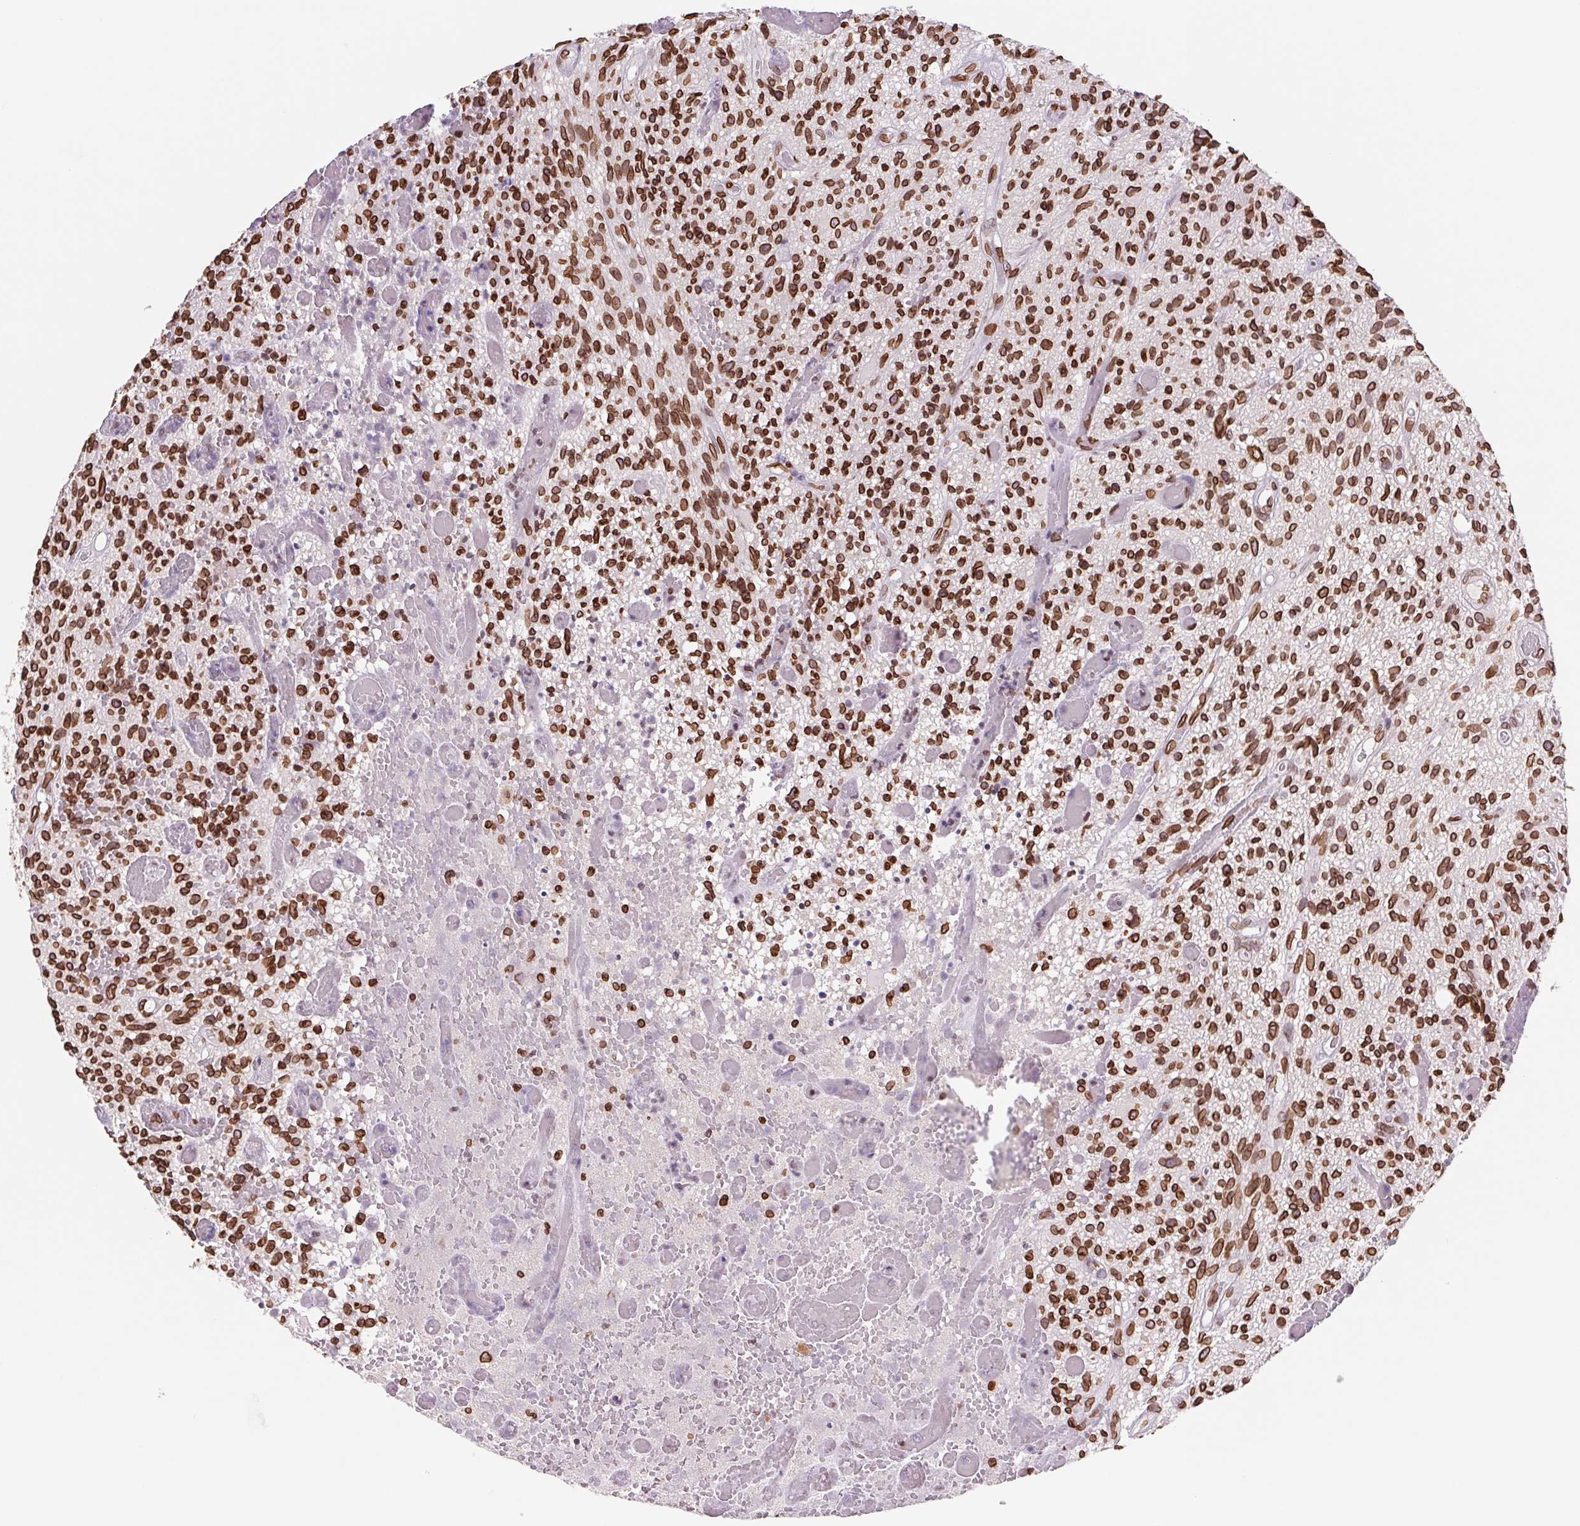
{"staining": {"intensity": "strong", "quantity": ">75%", "location": "cytoplasmic/membranous,nuclear"}, "tissue": "glioma", "cell_type": "Tumor cells", "image_type": "cancer", "snomed": [{"axis": "morphology", "description": "Glioma, malignant, High grade"}, {"axis": "topography", "description": "Brain"}], "caption": "This is an image of immunohistochemistry (IHC) staining of glioma, which shows strong positivity in the cytoplasmic/membranous and nuclear of tumor cells.", "gene": "LMNB2", "patient": {"sex": "male", "age": 75}}